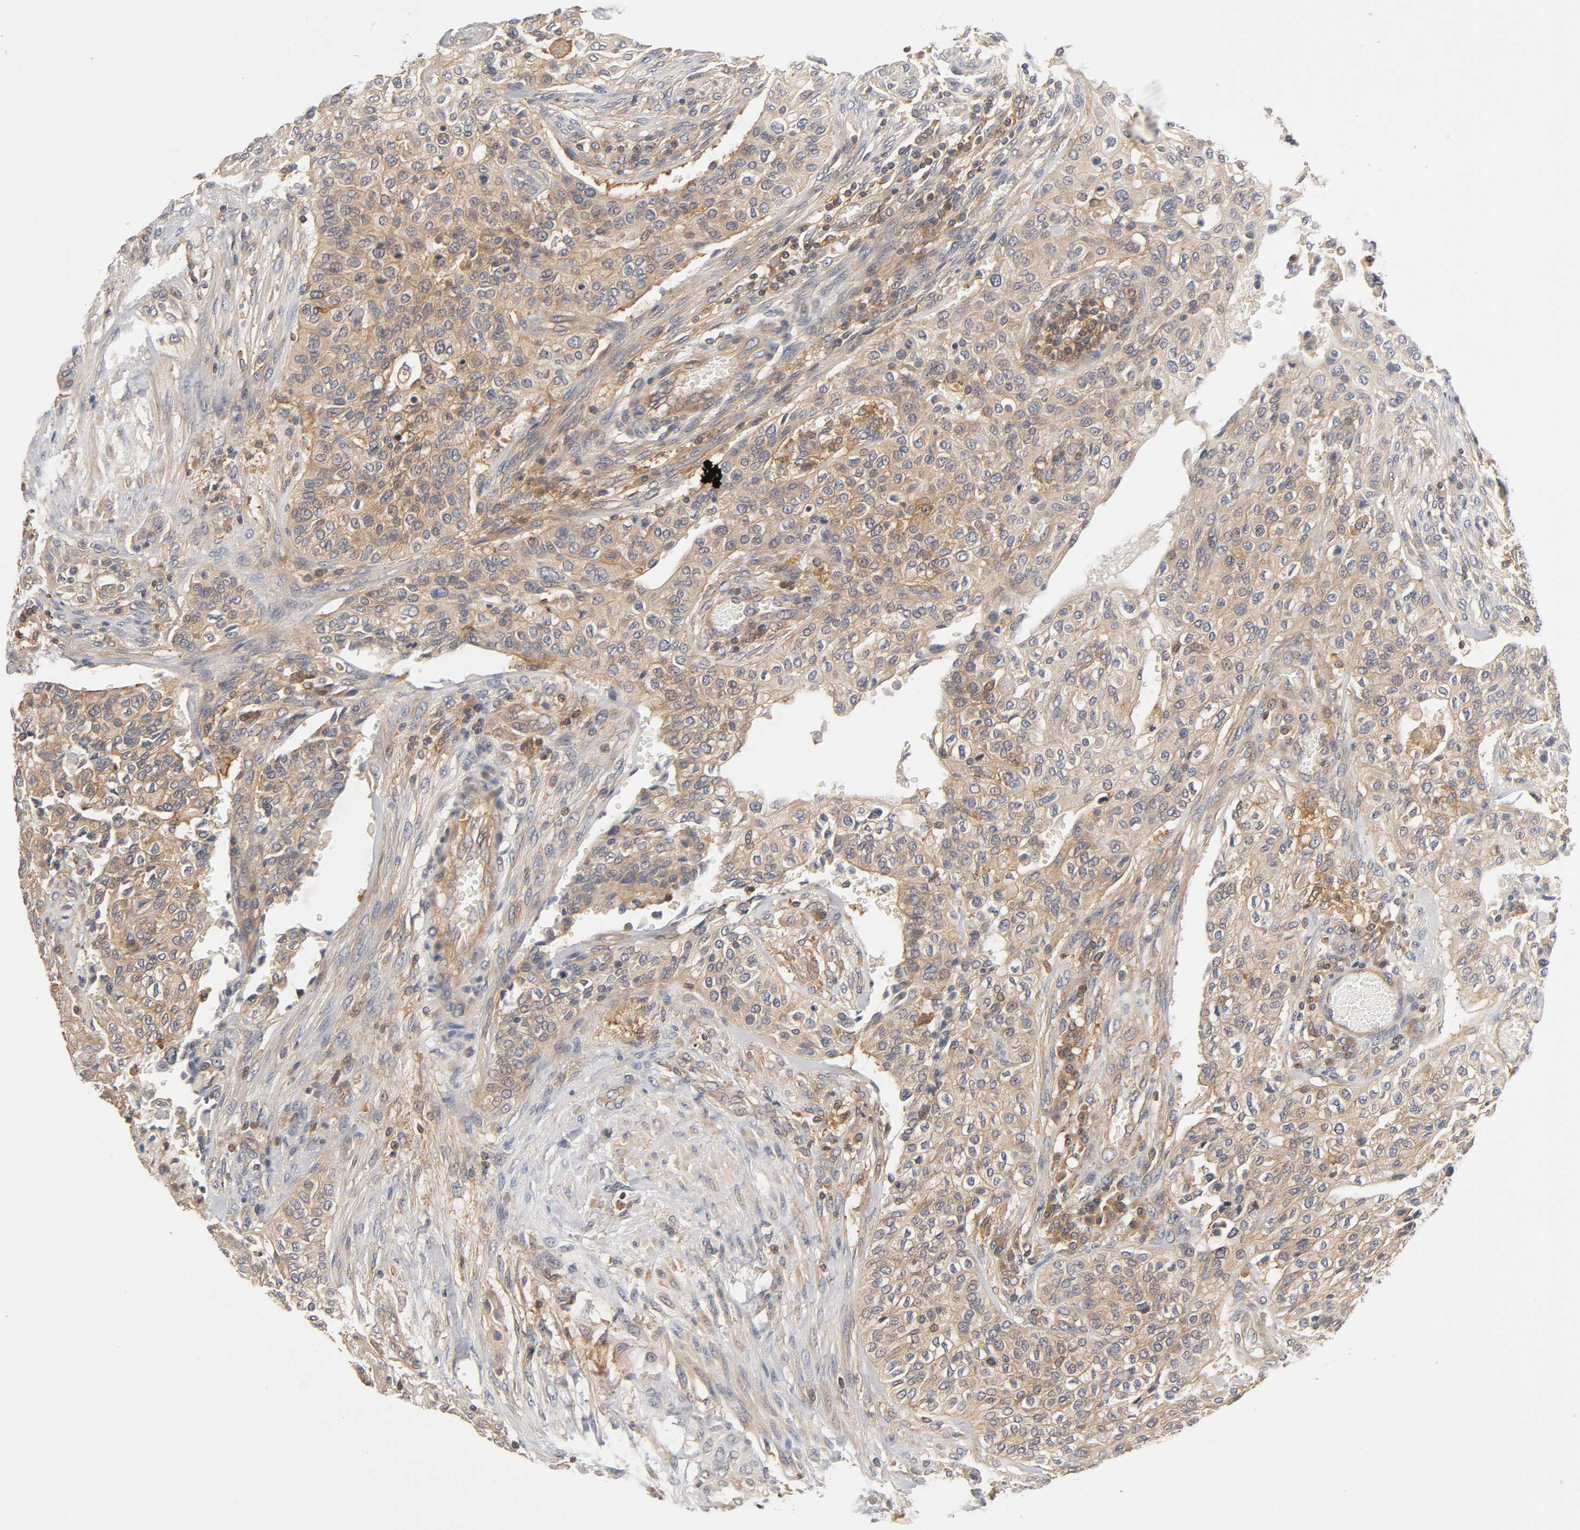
{"staining": {"intensity": "moderate", "quantity": ">75%", "location": "cytoplasmic/membranous"}, "tissue": "urothelial cancer", "cell_type": "Tumor cells", "image_type": "cancer", "snomed": [{"axis": "morphology", "description": "Urothelial carcinoma, High grade"}, {"axis": "topography", "description": "Urinary bladder"}], "caption": "Urothelial cancer stained with a protein marker reveals moderate staining in tumor cells.", "gene": "ACTR2", "patient": {"sex": "male", "age": 74}}